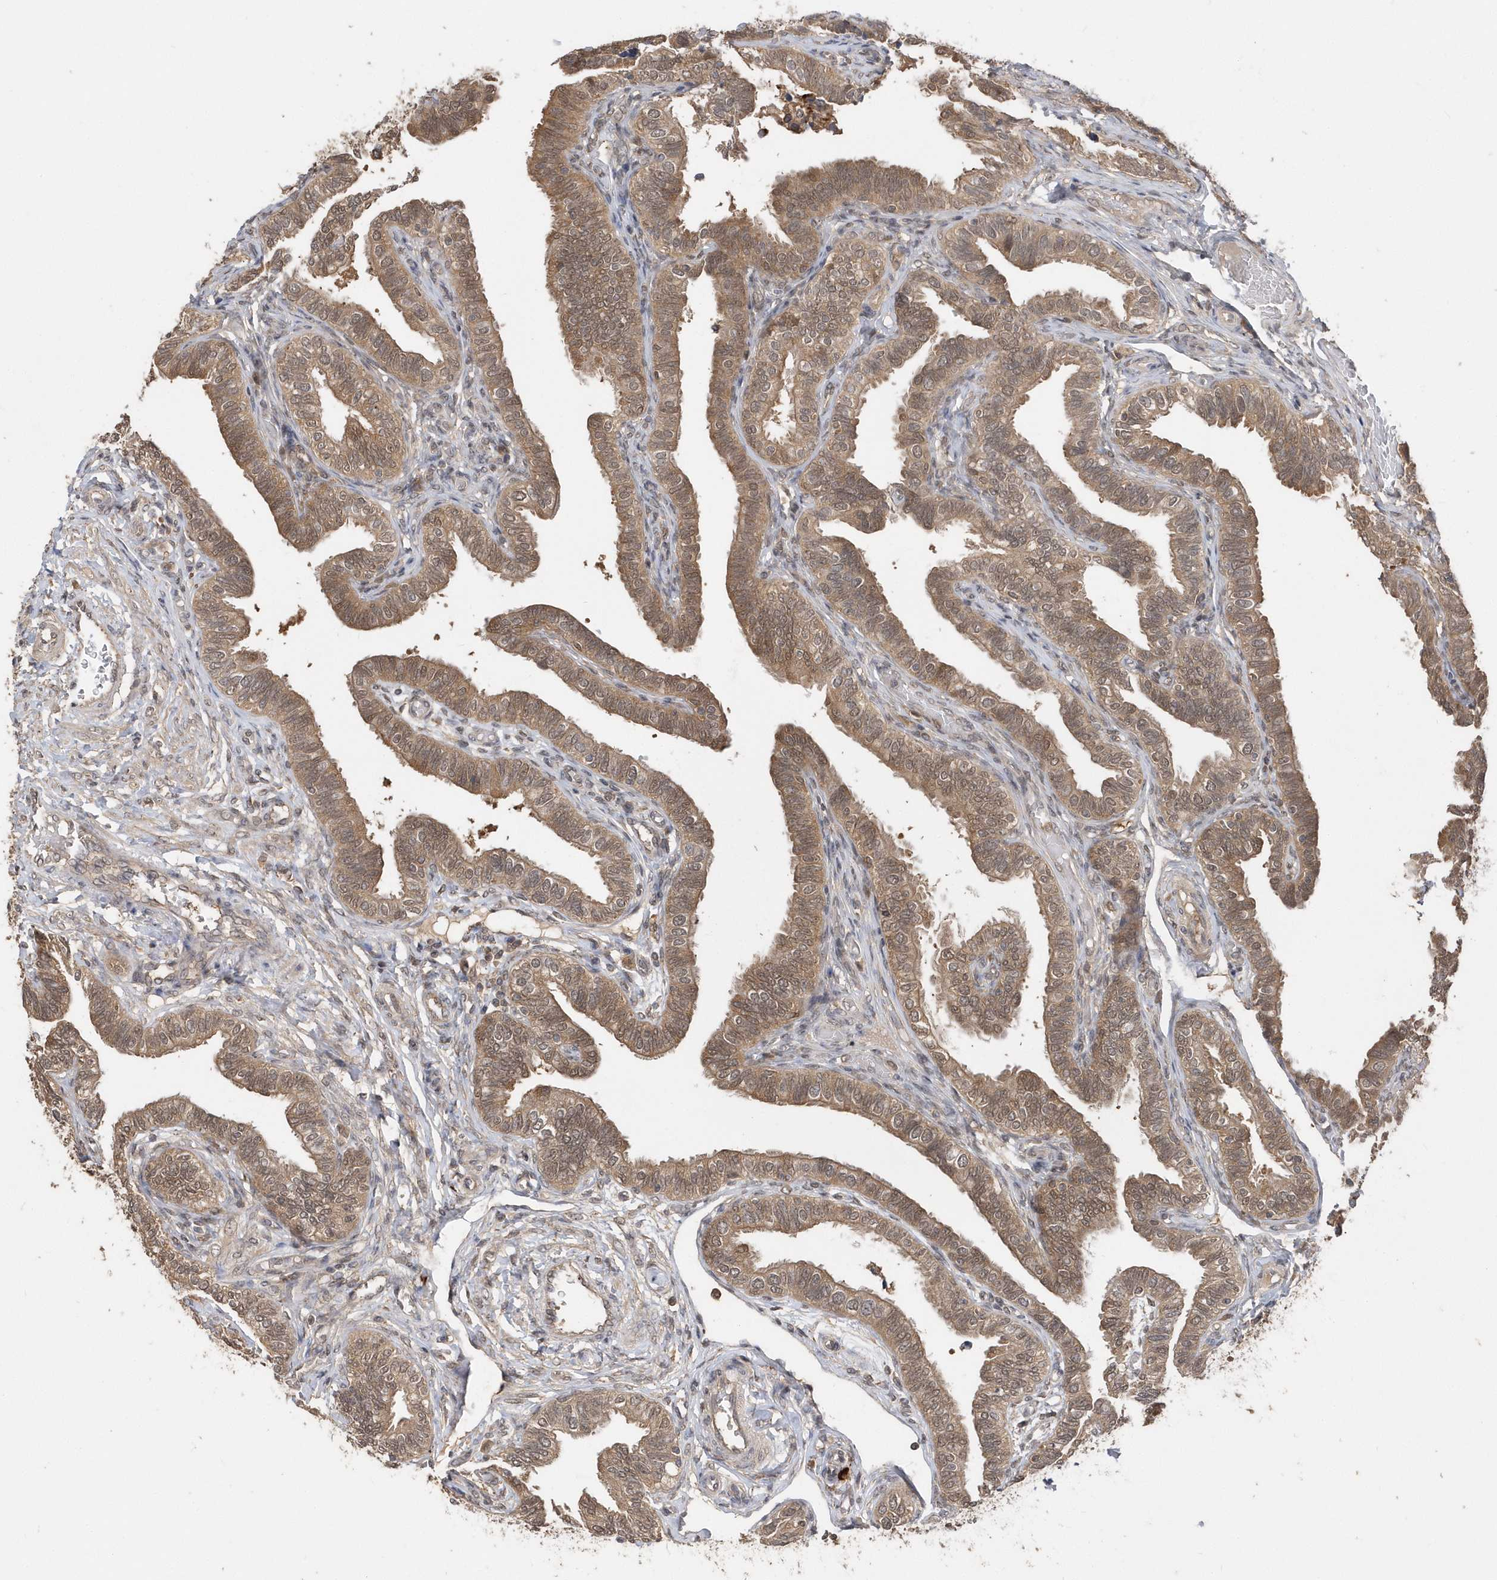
{"staining": {"intensity": "moderate", "quantity": ">75%", "location": "cytoplasmic/membranous,nuclear"}, "tissue": "fallopian tube", "cell_type": "Glandular cells", "image_type": "normal", "snomed": [{"axis": "morphology", "description": "Normal tissue, NOS"}, {"axis": "topography", "description": "Fallopian tube"}], "caption": "DAB (3,3'-diaminobenzidine) immunohistochemical staining of benign fallopian tube shows moderate cytoplasmic/membranous,nuclear protein staining in approximately >75% of glandular cells. (DAB (3,3'-diaminobenzidine) = brown stain, brightfield microscopy at high magnification).", "gene": "RPEL1", "patient": {"sex": "female", "age": 39}}